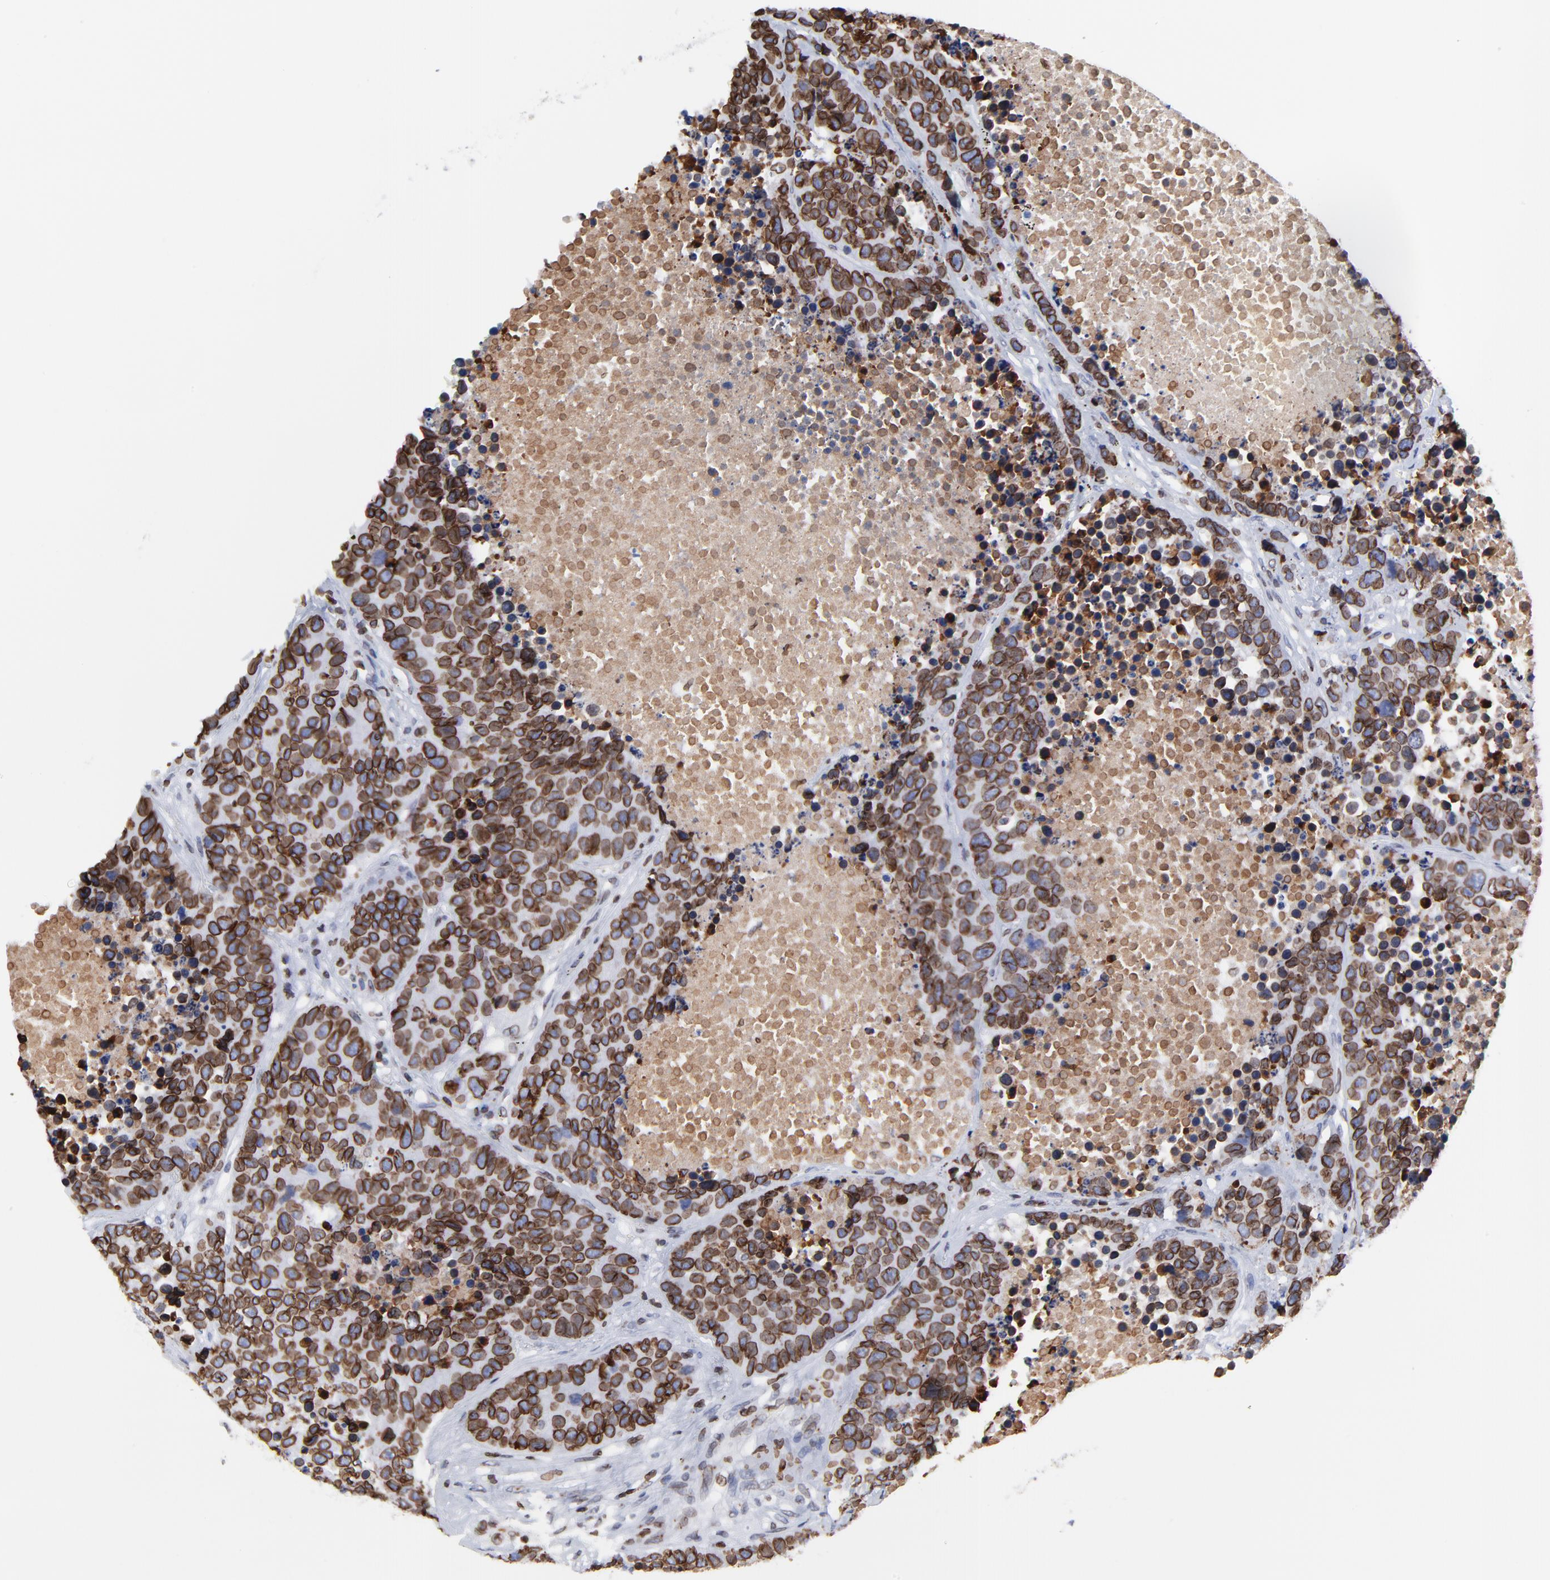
{"staining": {"intensity": "strong", "quantity": ">75%", "location": "cytoplasmic/membranous,nuclear"}, "tissue": "carcinoid", "cell_type": "Tumor cells", "image_type": "cancer", "snomed": [{"axis": "morphology", "description": "Carcinoid, malignant, NOS"}, {"axis": "topography", "description": "Lung"}], "caption": "The micrograph exhibits a brown stain indicating the presence of a protein in the cytoplasmic/membranous and nuclear of tumor cells in carcinoid. The protein is shown in brown color, while the nuclei are stained blue.", "gene": "THAP7", "patient": {"sex": "male", "age": 60}}